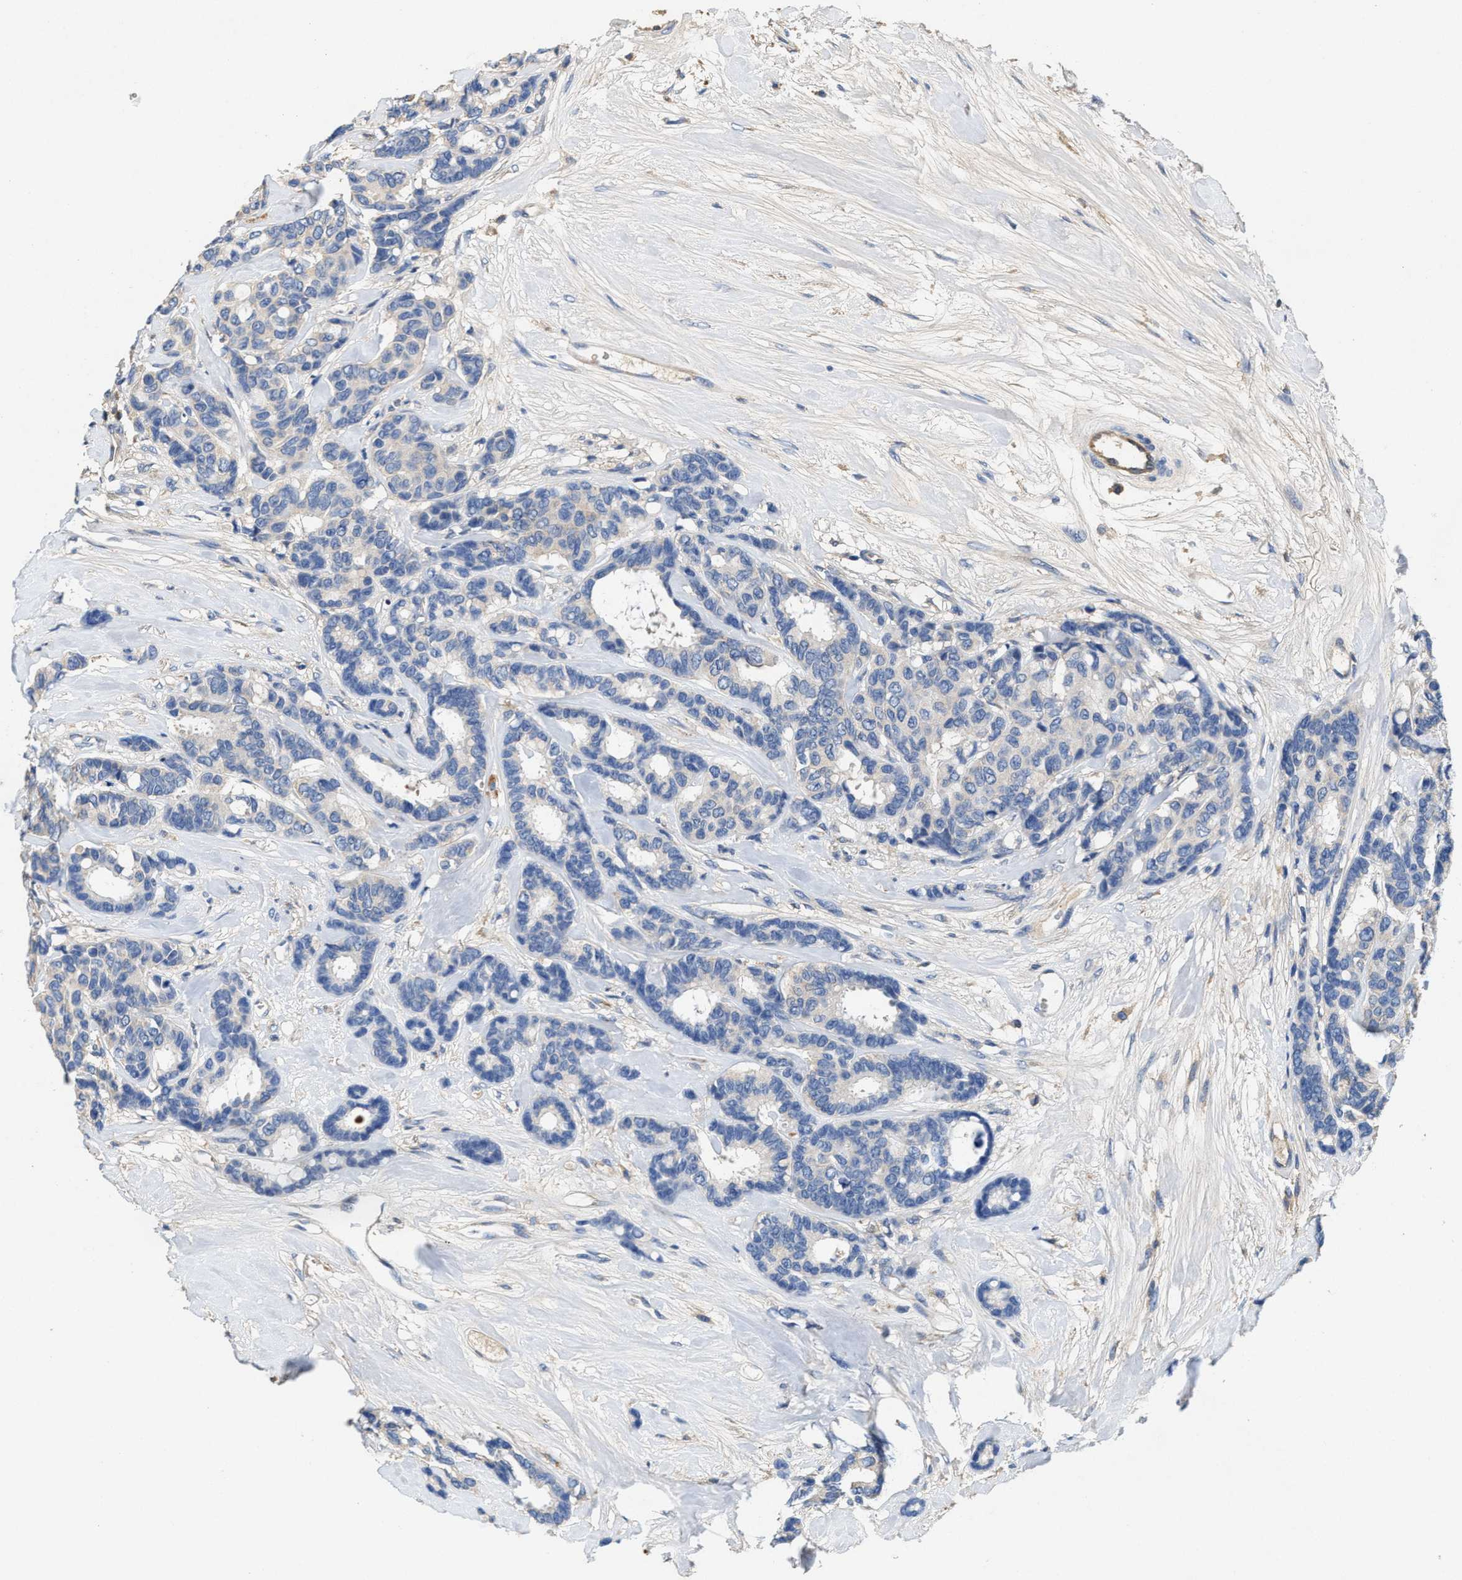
{"staining": {"intensity": "negative", "quantity": "none", "location": "none"}, "tissue": "breast cancer", "cell_type": "Tumor cells", "image_type": "cancer", "snomed": [{"axis": "morphology", "description": "Duct carcinoma"}, {"axis": "topography", "description": "Breast"}], "caption": "Human breast cancer stained for a protein using immunohistochemistry (IHC) displays no expression in tumor cells.", "gene": "PEG10", "patient": {"sex": "female", "age": 87}}